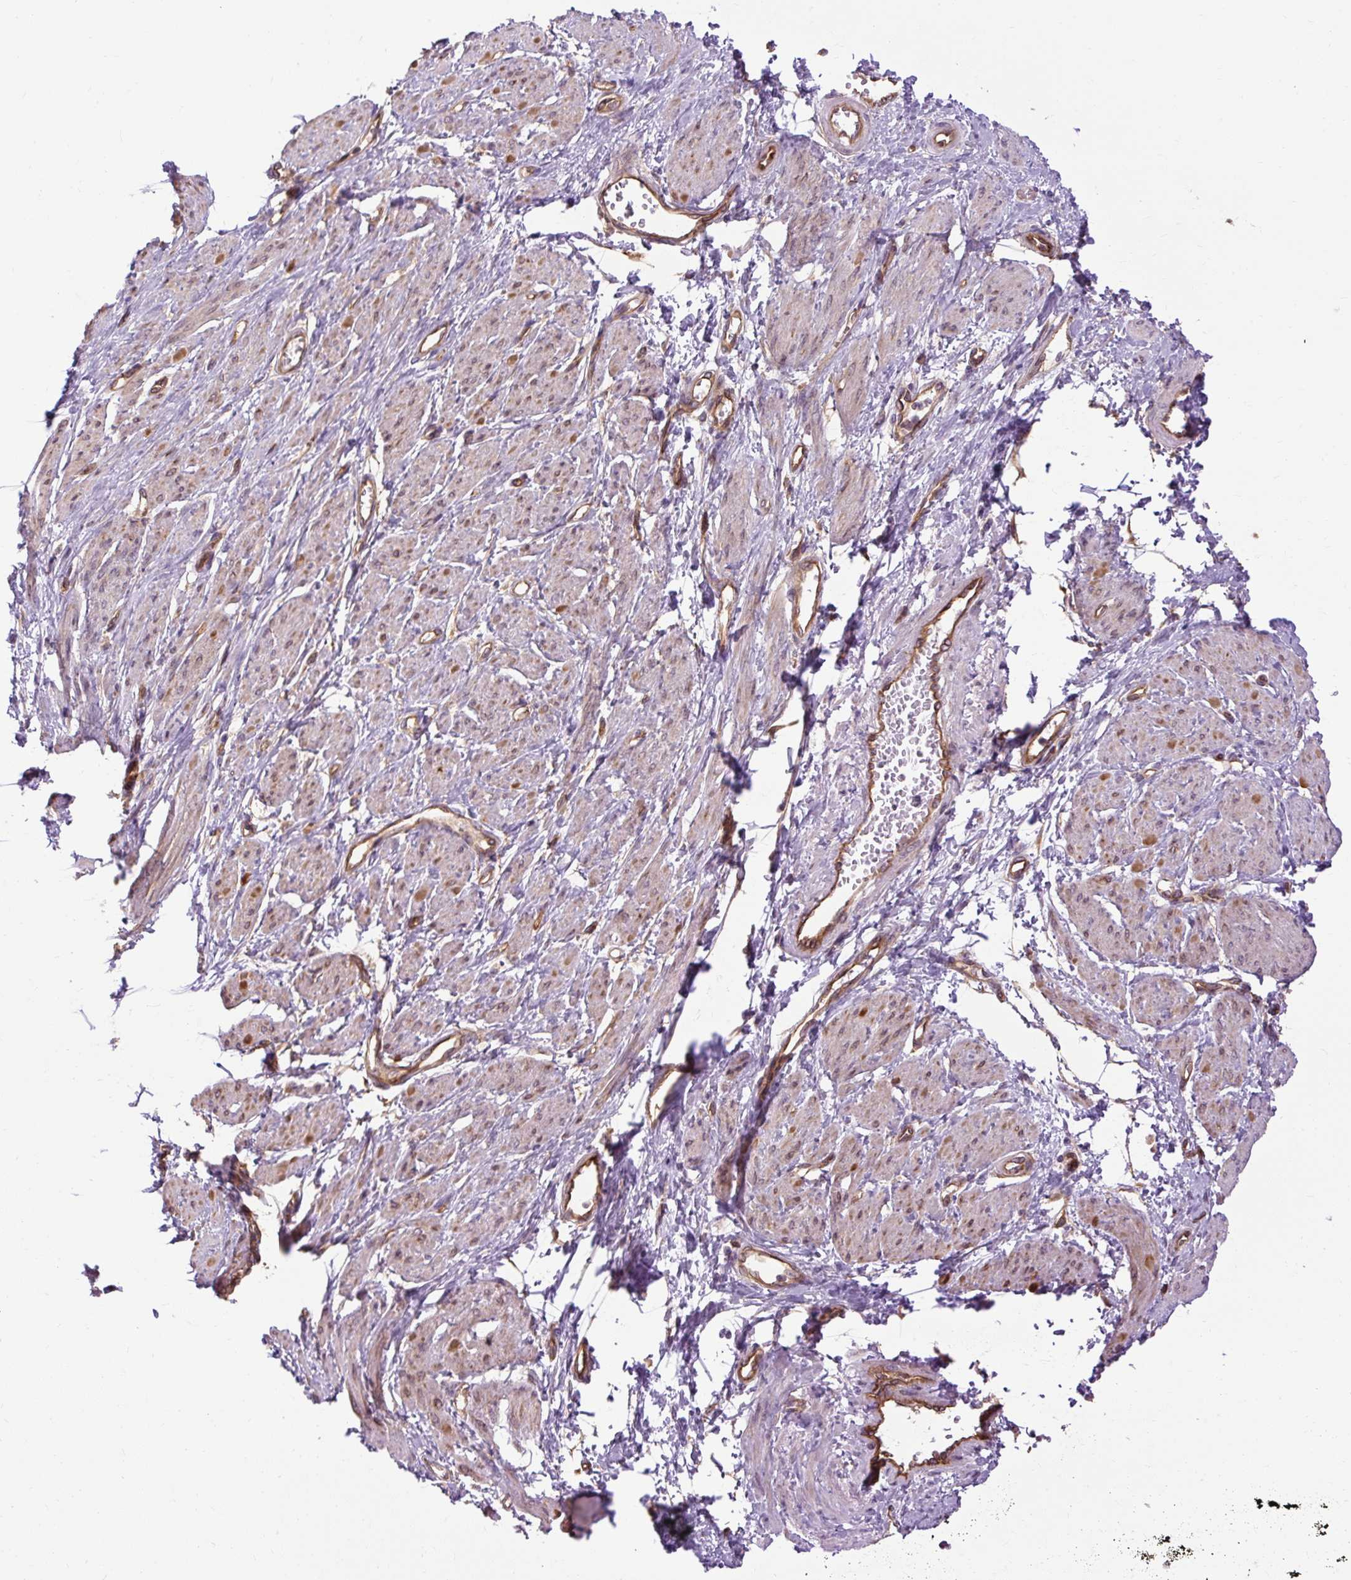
{"staining": {"intensity": "moderate", "quantity": "<25%", "location": "cytoplasmic/membranous"}, "tissue": "smooth muscle", "cell_type": "Smooth muscle cells", "image_type": "normal", "snomed": [{"axis": "morphology", "description": "Normal tissue, NOS"}, {"axis": "topography", "description": "Smooth muscle"}, {"axis": "topography", "description": "Uterus"}], "caption": "Immunohistochemical staining of unremarkable smooth muscle shows <25% levels of moderate cytoplasmic/membranous protein expression in about <25% of smooth muscle cells. (brown staining indicates protein expression, while blue staining denotes nuclei).", "gene": "CCDC93", "patient": {"sex": "female", "age": 39}}